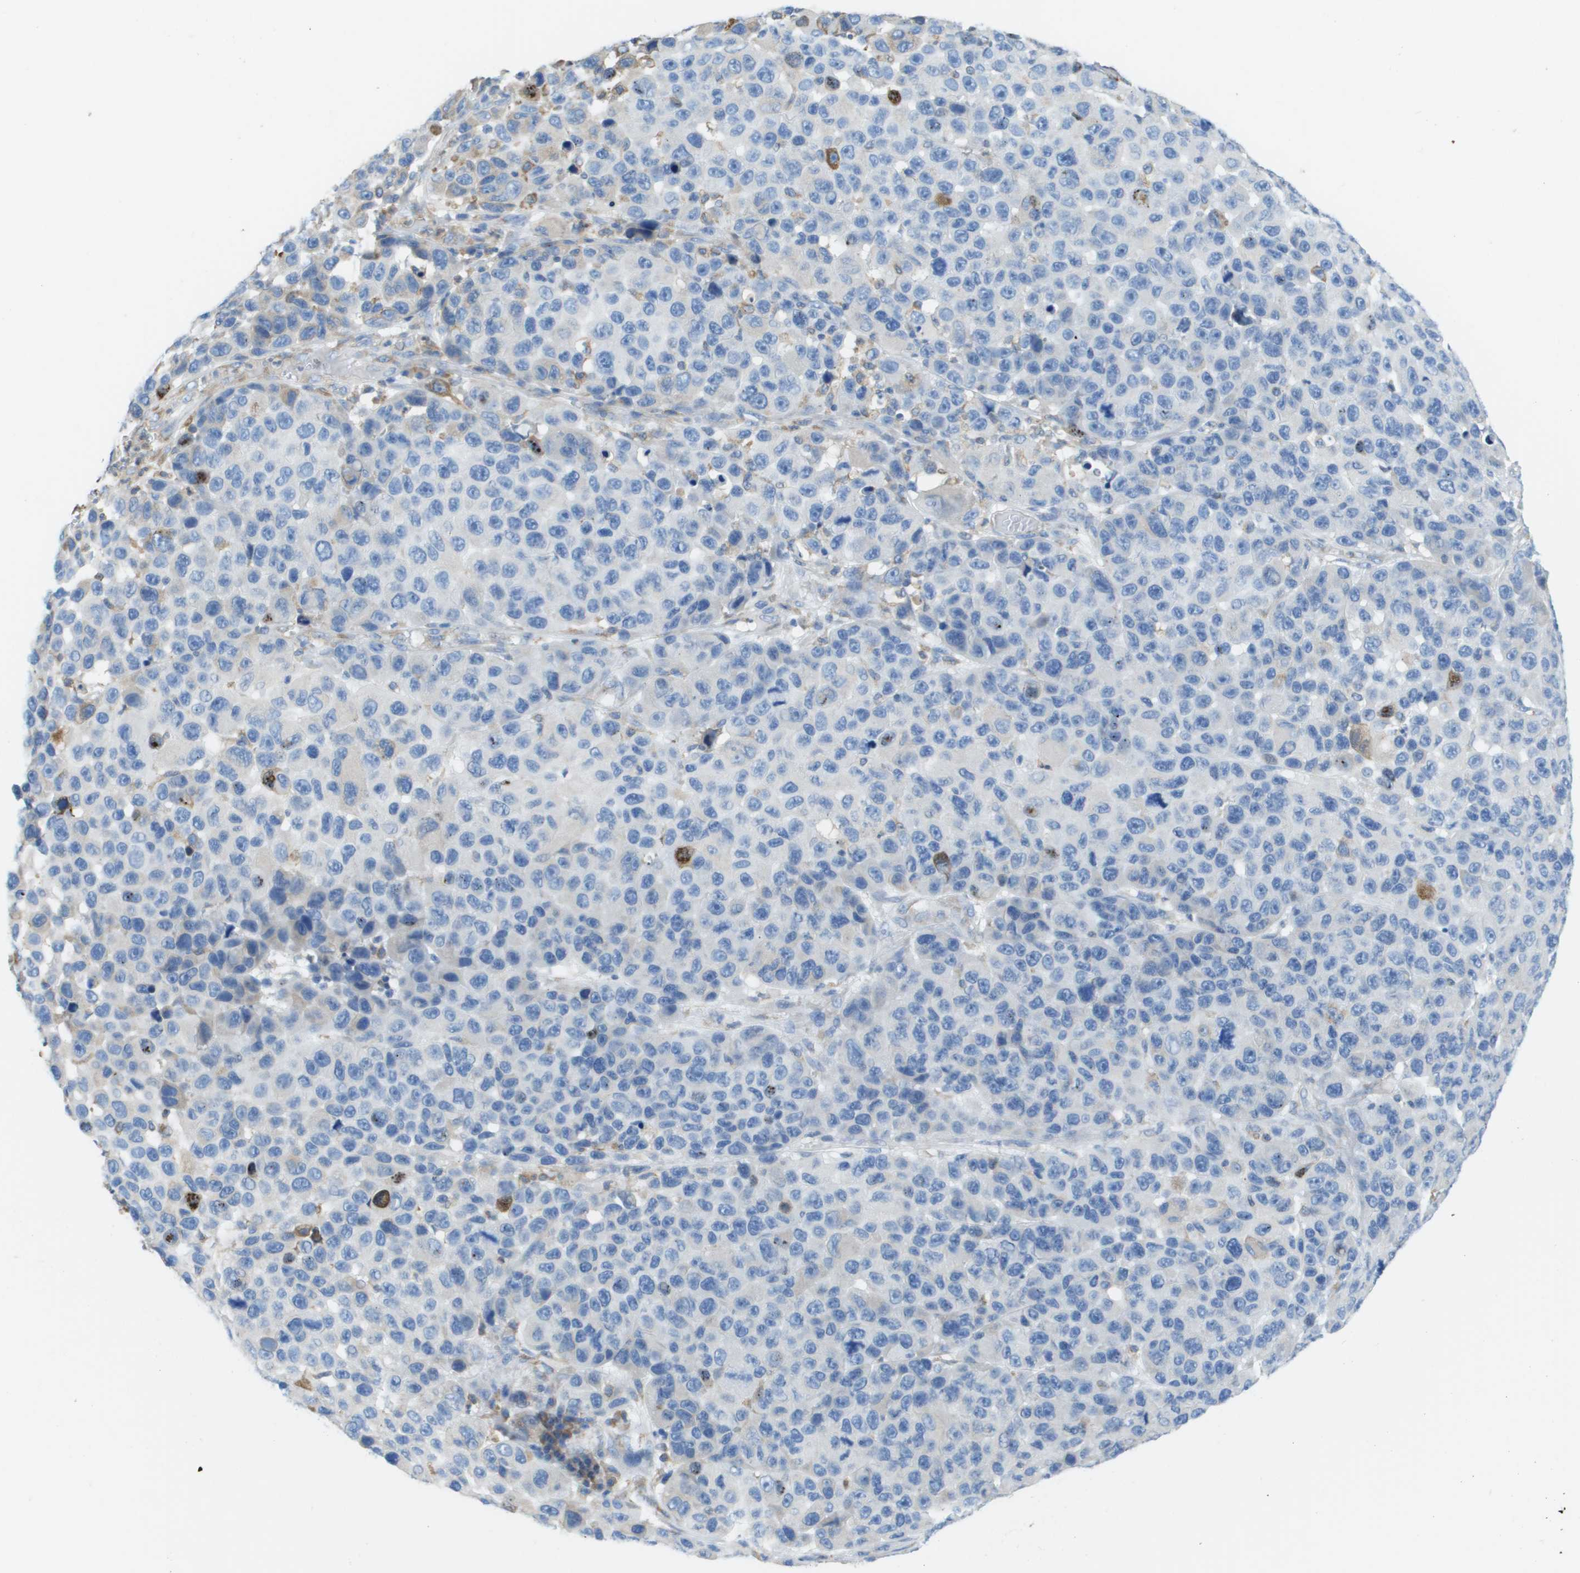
{"staining": {"intensity": "negative", "quantity": "none", "location": "none"}, "tissue": "melanoma", "cell_type": "Tumor cells", "image_type": "cancer", "snomed": [{"axis": "morphology", "description": "Malignant melanoma, NOS"}, {"axis": "topography", "description": "Skin"}], "caption": "The IHC micrograph has no significant staining in tumor cells of malignant melanoma tissue.", "gene": "SDR42E1", "patient": {"sex": "male", "age": 53}}